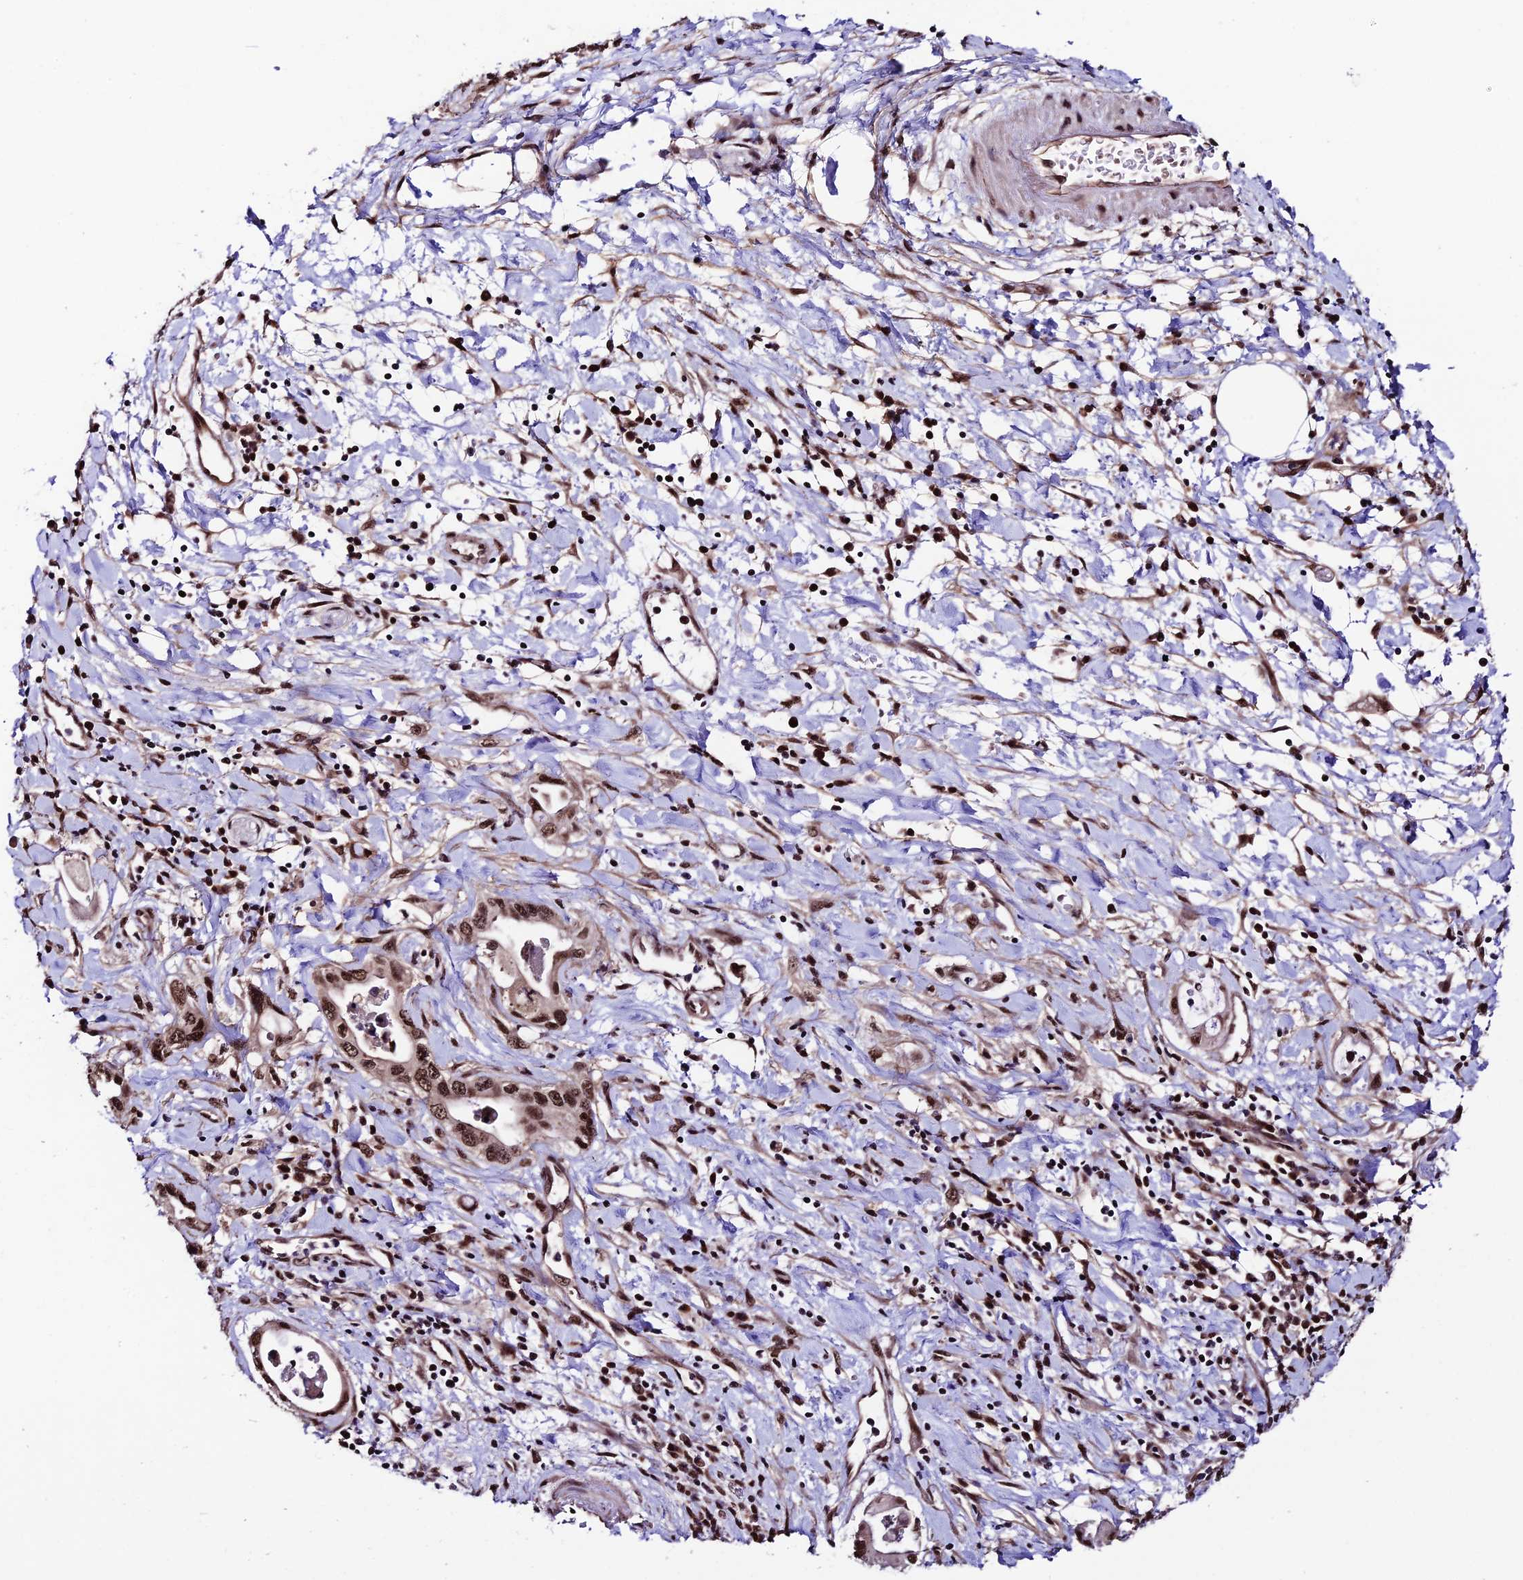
{"staining": {"intensity": "strong", "quantity": ">75%", "location": "nuclear"}, "tissue": "pancreatic cancer", "cell_type": "Tumor cells", "image_type": "cancer", "snomed": [{"axis": "morphology", "description": "Adenocarcinoma, NOS"}, {"axis": "topography", "description": "Pancreas"}], "caption": "Protein staining shows strong nuclear expression in about >75% of tumor cells in pancreatic cancer.", "gene": "RBM42", "patient": {"sex": "female", "age": 77}}